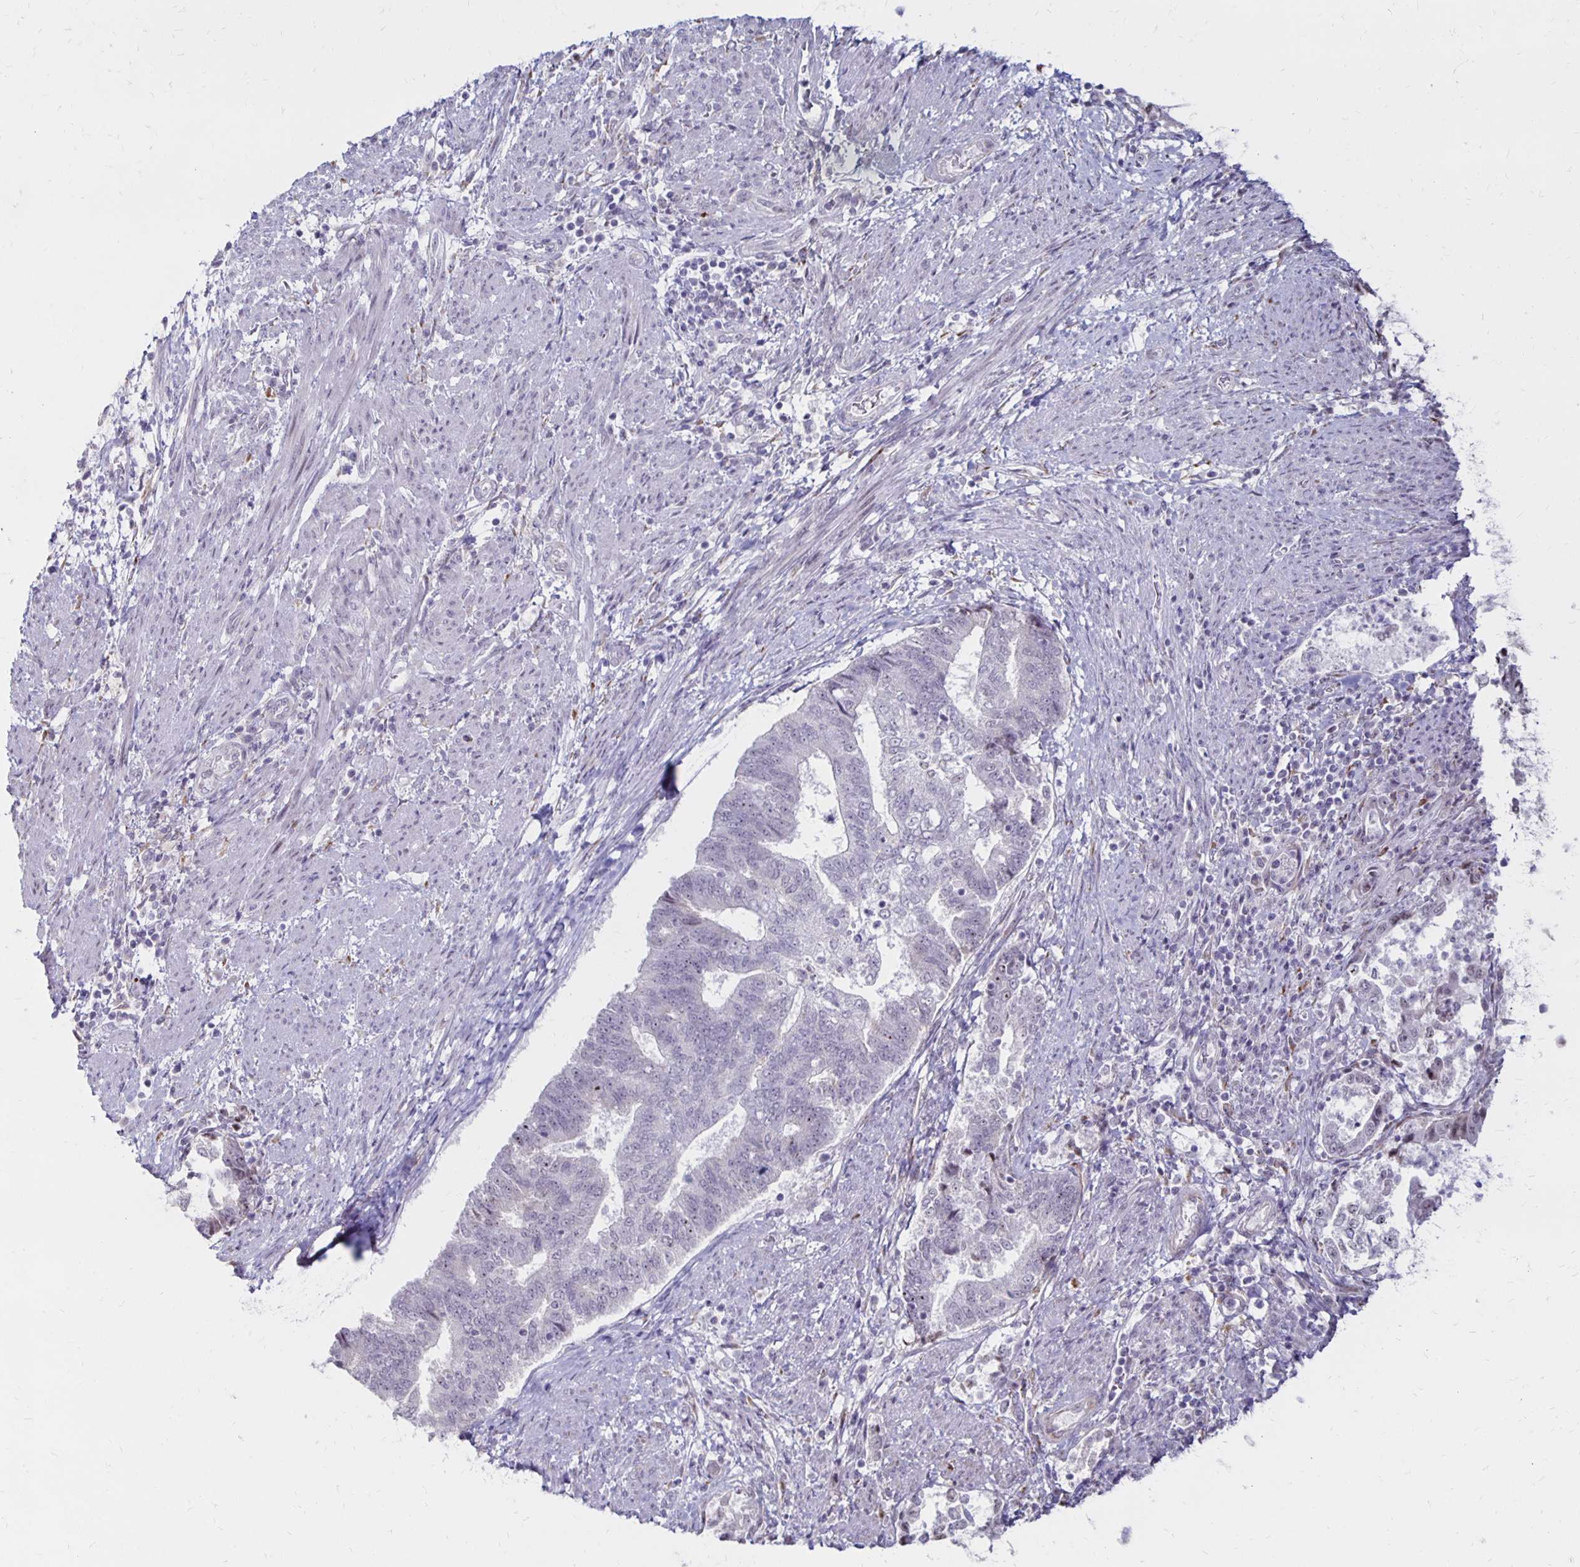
{"staining": {"intensity": "weak", "quantity": "<25%", "location": "nuclear"}, "tissue": "endometrial cancer", "cell_type": "Tumor cells", "image_type": "cancer", "snomed": [{"axis": "morphology", "description": "Adenocarcinoma, NOS"}, {"axis": "topography", "description": "Endometrium"}], "caption": "This photomicrograph is of adenocarcinoma (endometrial) stained with immunohistochemistry to label a protein in brown with the nuclei are counter-stained blue. There is no expression in tumor cells.", "gene": "DAGLA", "patient": {"sex": "female", "age": 65}}